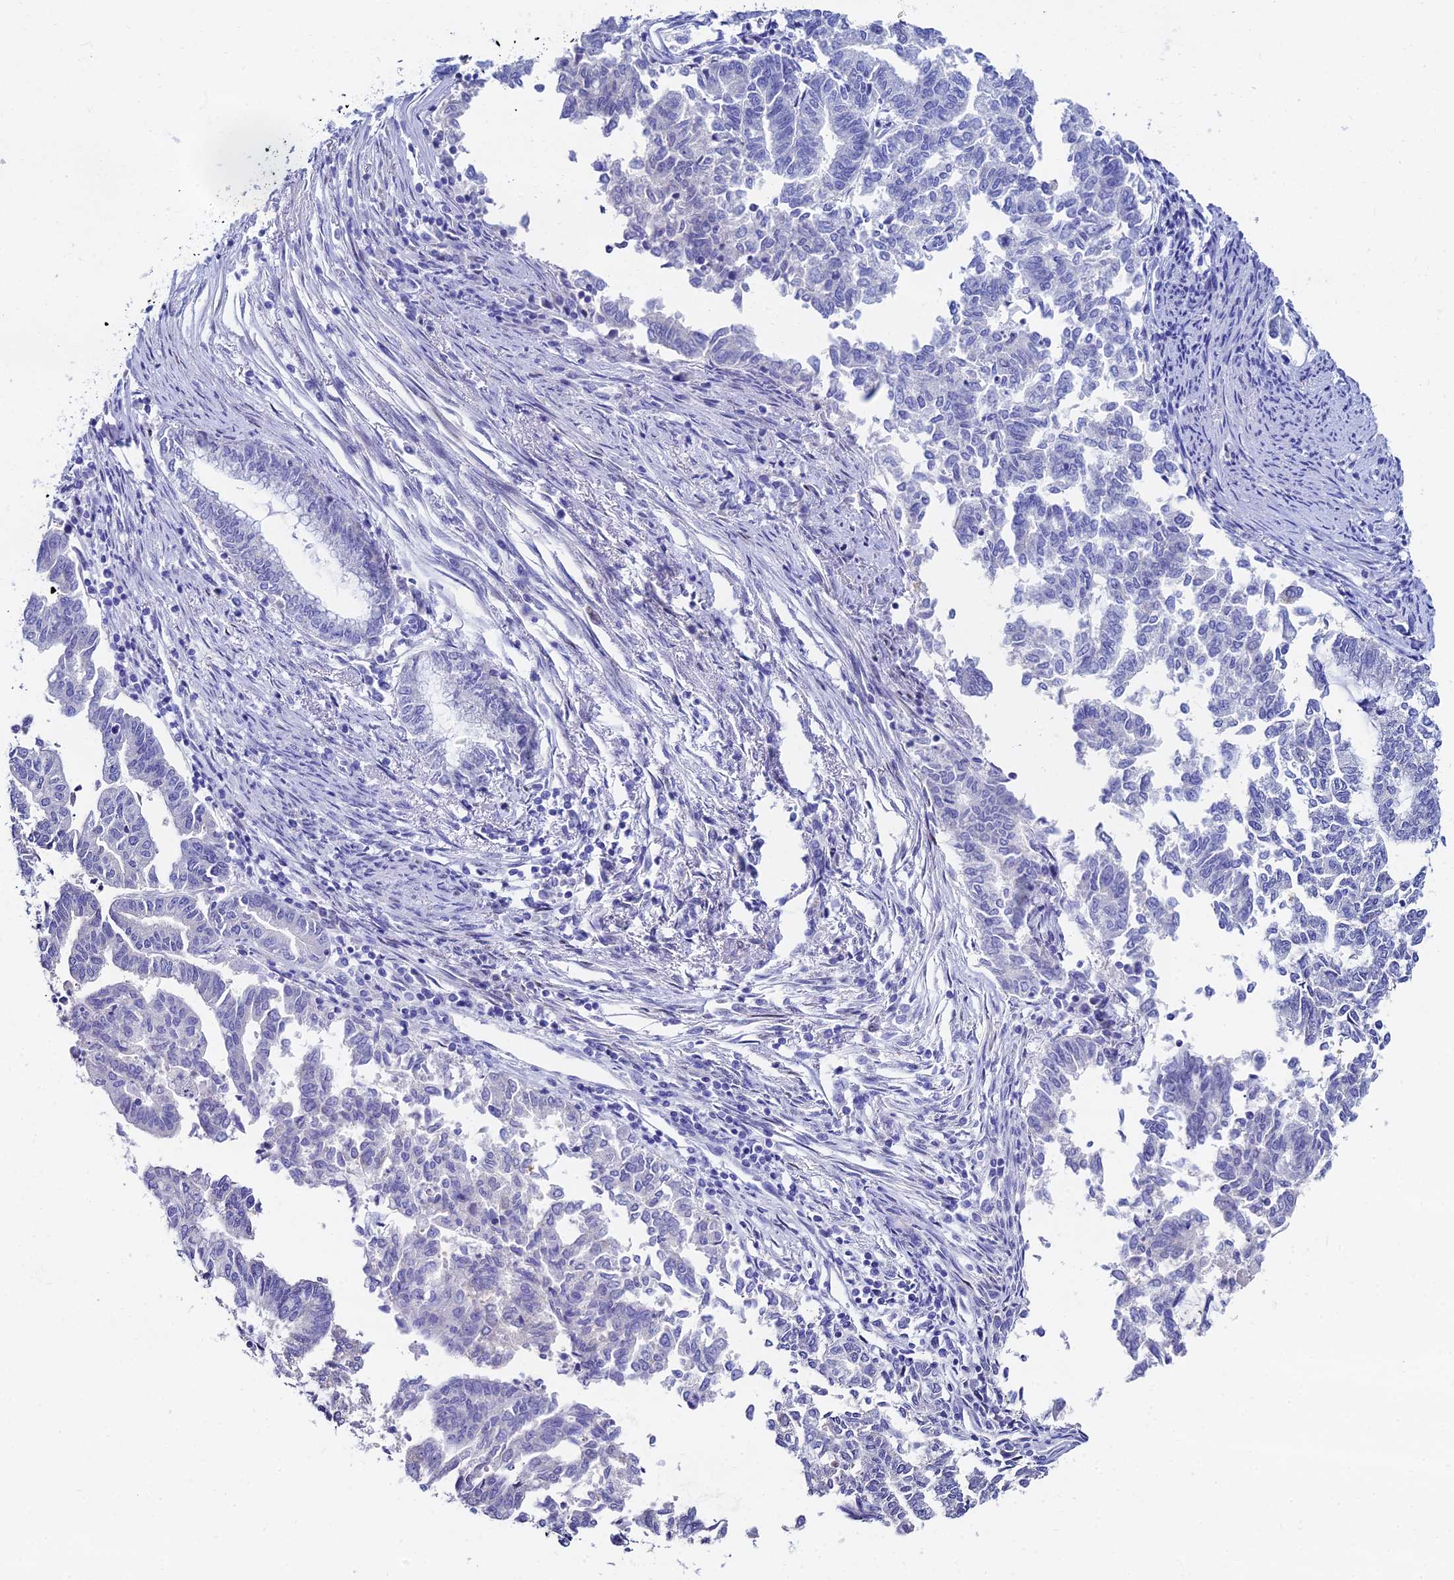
{"staining": {"intensity": "negative", "quantity": "none", "location": "none"}, "tissue": "endometrial cancer", "cell_type": "Tumor cells", "image_type": "cancer", "snomed": [{"axis": "morphology", "description": "Adenocarcinoma, NOS"}, {"axis": "topography", "description": "Endometrium"}], "caption": "IHC of adenocarcinoma (endometrial) reveals no positivity in tumor cells. (DAB (3,3'-diaminobenzidine) immunohistochemistry (IHC), high magnification).", "gene": "HSPA1L", "patient": {"sex": "female", "age": 79}}